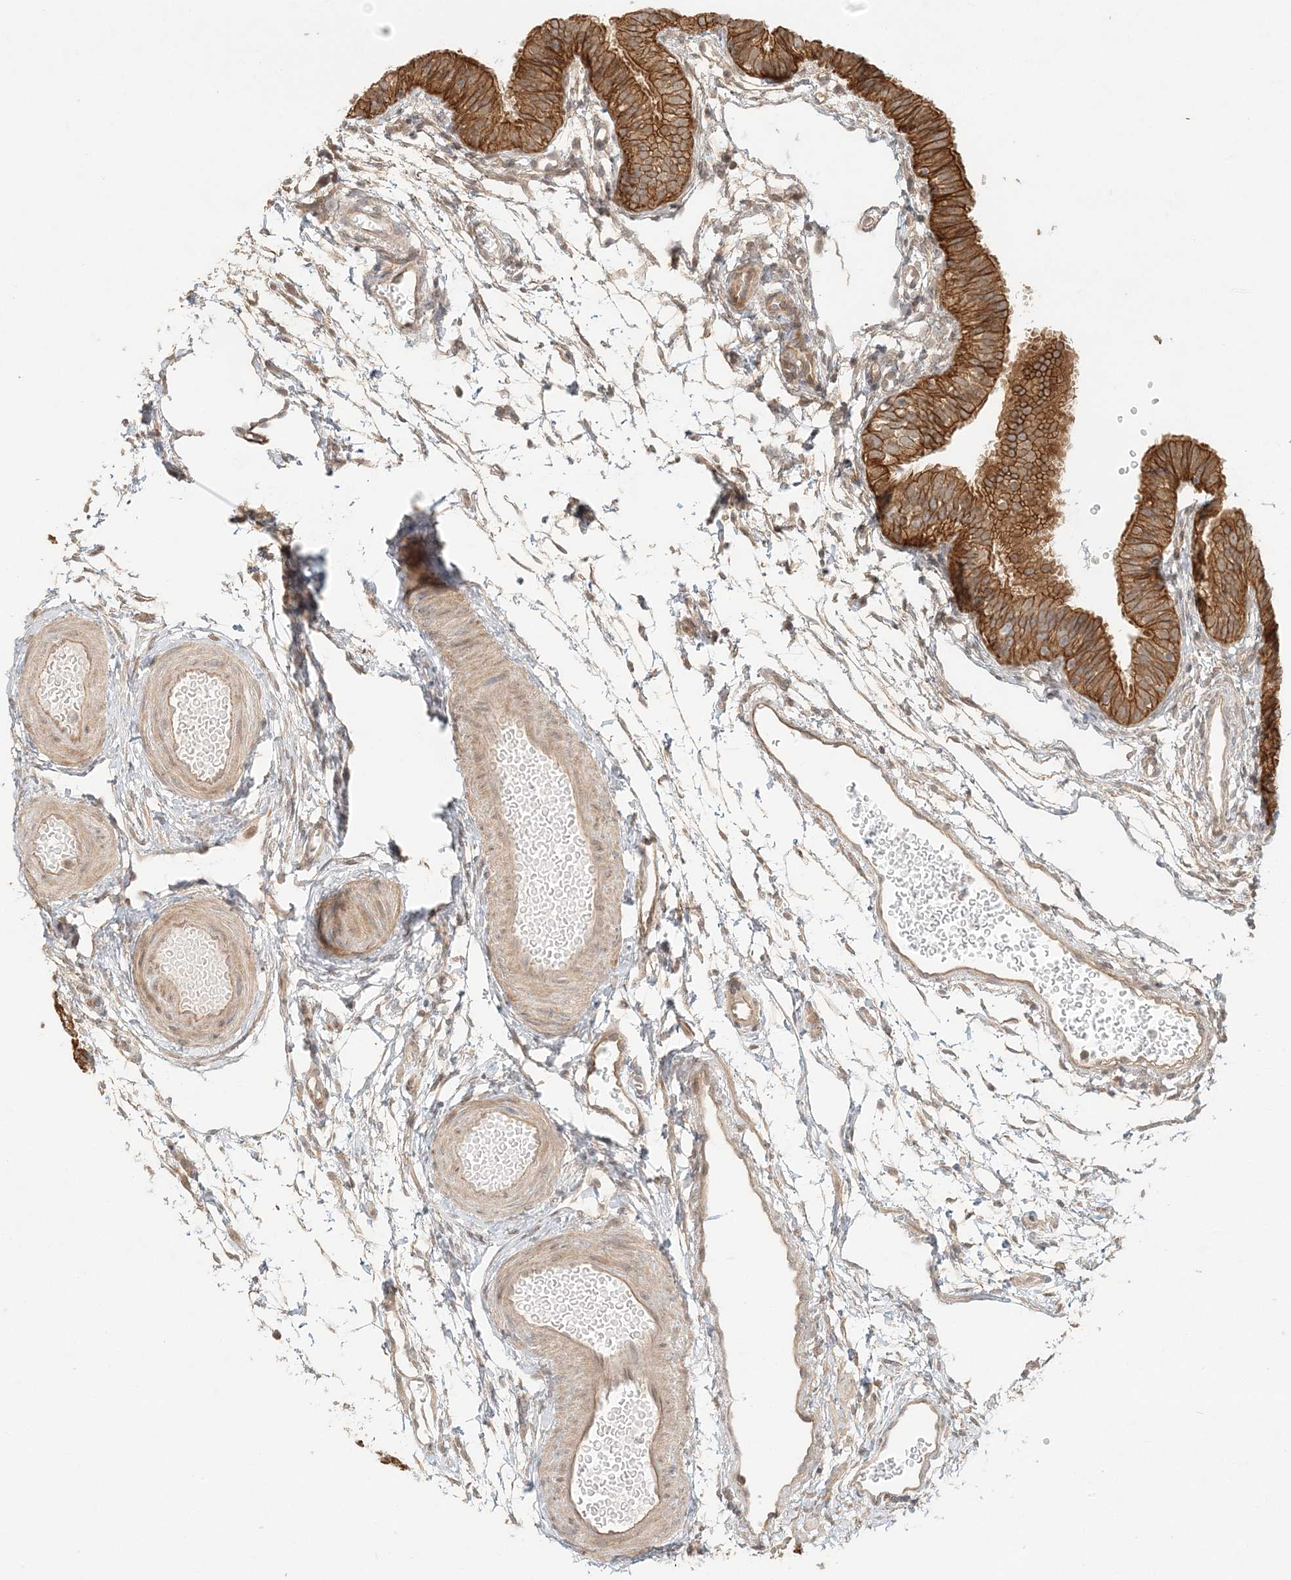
{"staining": {"intensity": "moderate", "quantity": ">75%", "location": "cytoplasmic/membranous"}, "tissue": "fallopian tube", "cell_type": "Glandular cells", "image_type": "normal", "snomed": [{"axis": "morphology", "description": "Normal tissue, NOS"}, {"axis": "topography", "description": "Fallopian tube"}], "caption": "High-magnification brightfield microscopy of benign fallopian tube stained with DAB (3,3'-diaminobenzidine) (brown) and counterstained with hematoxylin (blue). glandular cells exhibit moderate cytoplasmic/membranous expression is present in about>75% of cells.", "gene": "KIAA0232", "patient": {"sex": "female", "age": 35}}